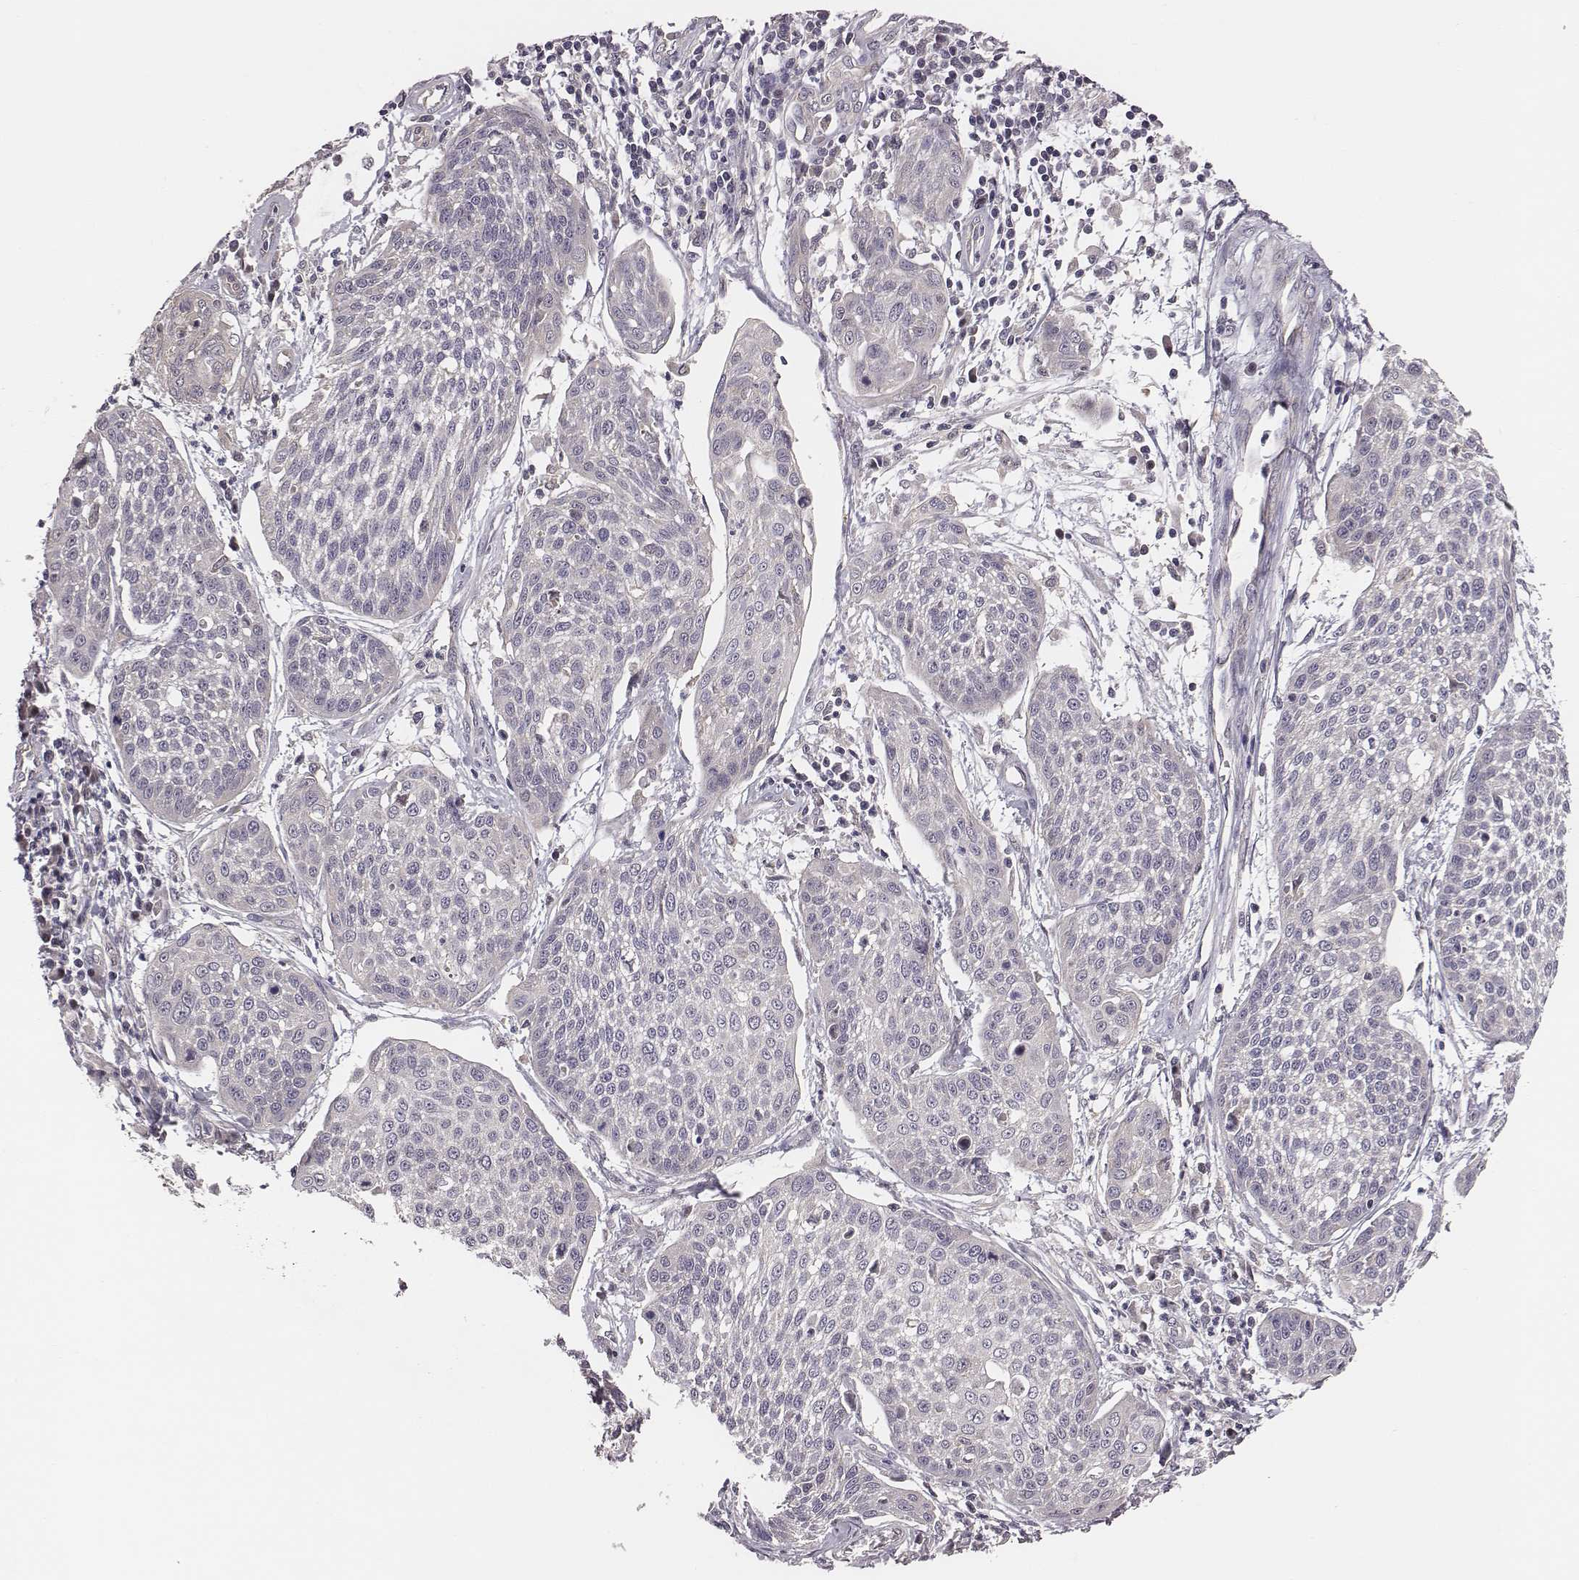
{"staining": {"intensity": "negative", "quantity": "none", "location": "none"}, "tissue": "cervical cancer", "cell_type": "Tumor cells", "image_type": "cancer", "snomed": [{"axis": "morphology", "description": "Squamous cell carcinoma, NOS"}, {"axis": "topography", "description": "Cervix"}], "caption": "There is no significant expression in tumor cells of cervical cancer (squamous cell carcinoma). (DAB (3,3'-diaminobenzidine) immunohistochemistry, high magnification).", "gene": "SMURF2", "patient": {"sex": "female", "age": 34}}